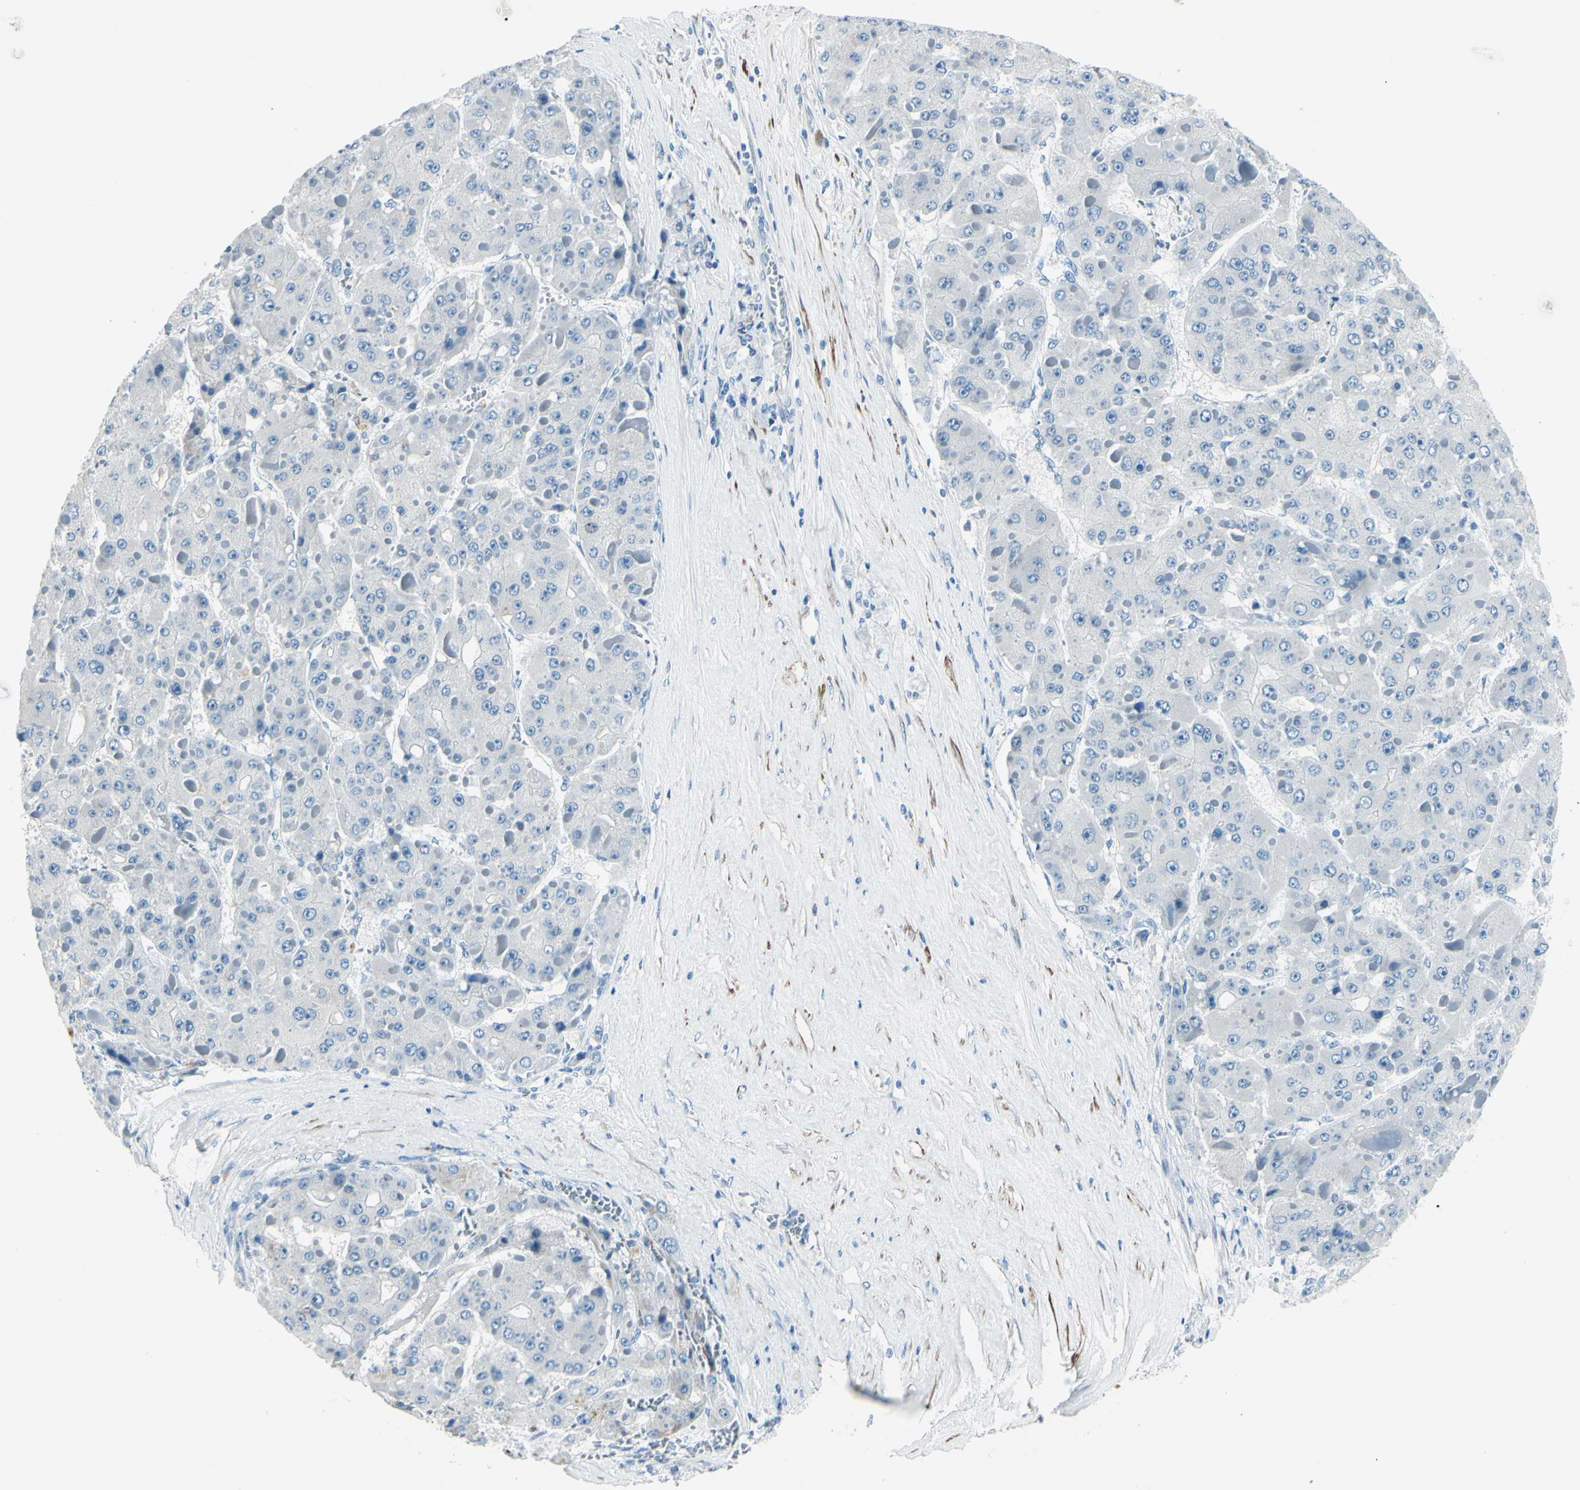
{"staining": {"intensity": "negative", "quantity": "none", "location": "none"}, "tissue": "liver cancer", "cell_type": "Tumor cells", "image_type": "cancer", "snomed": [{"axis": "morphology", "description": "Carcinoma, Hepatocellular, NOS"}, {"axis": "topography", "description": "Liver"}], "caption": "Micrograph shows no significant protein expression in tumor cells of liver hepatocellular carcinoma.", "gene": "CDH15", "patient": {"sex": "female", "age": 73}}